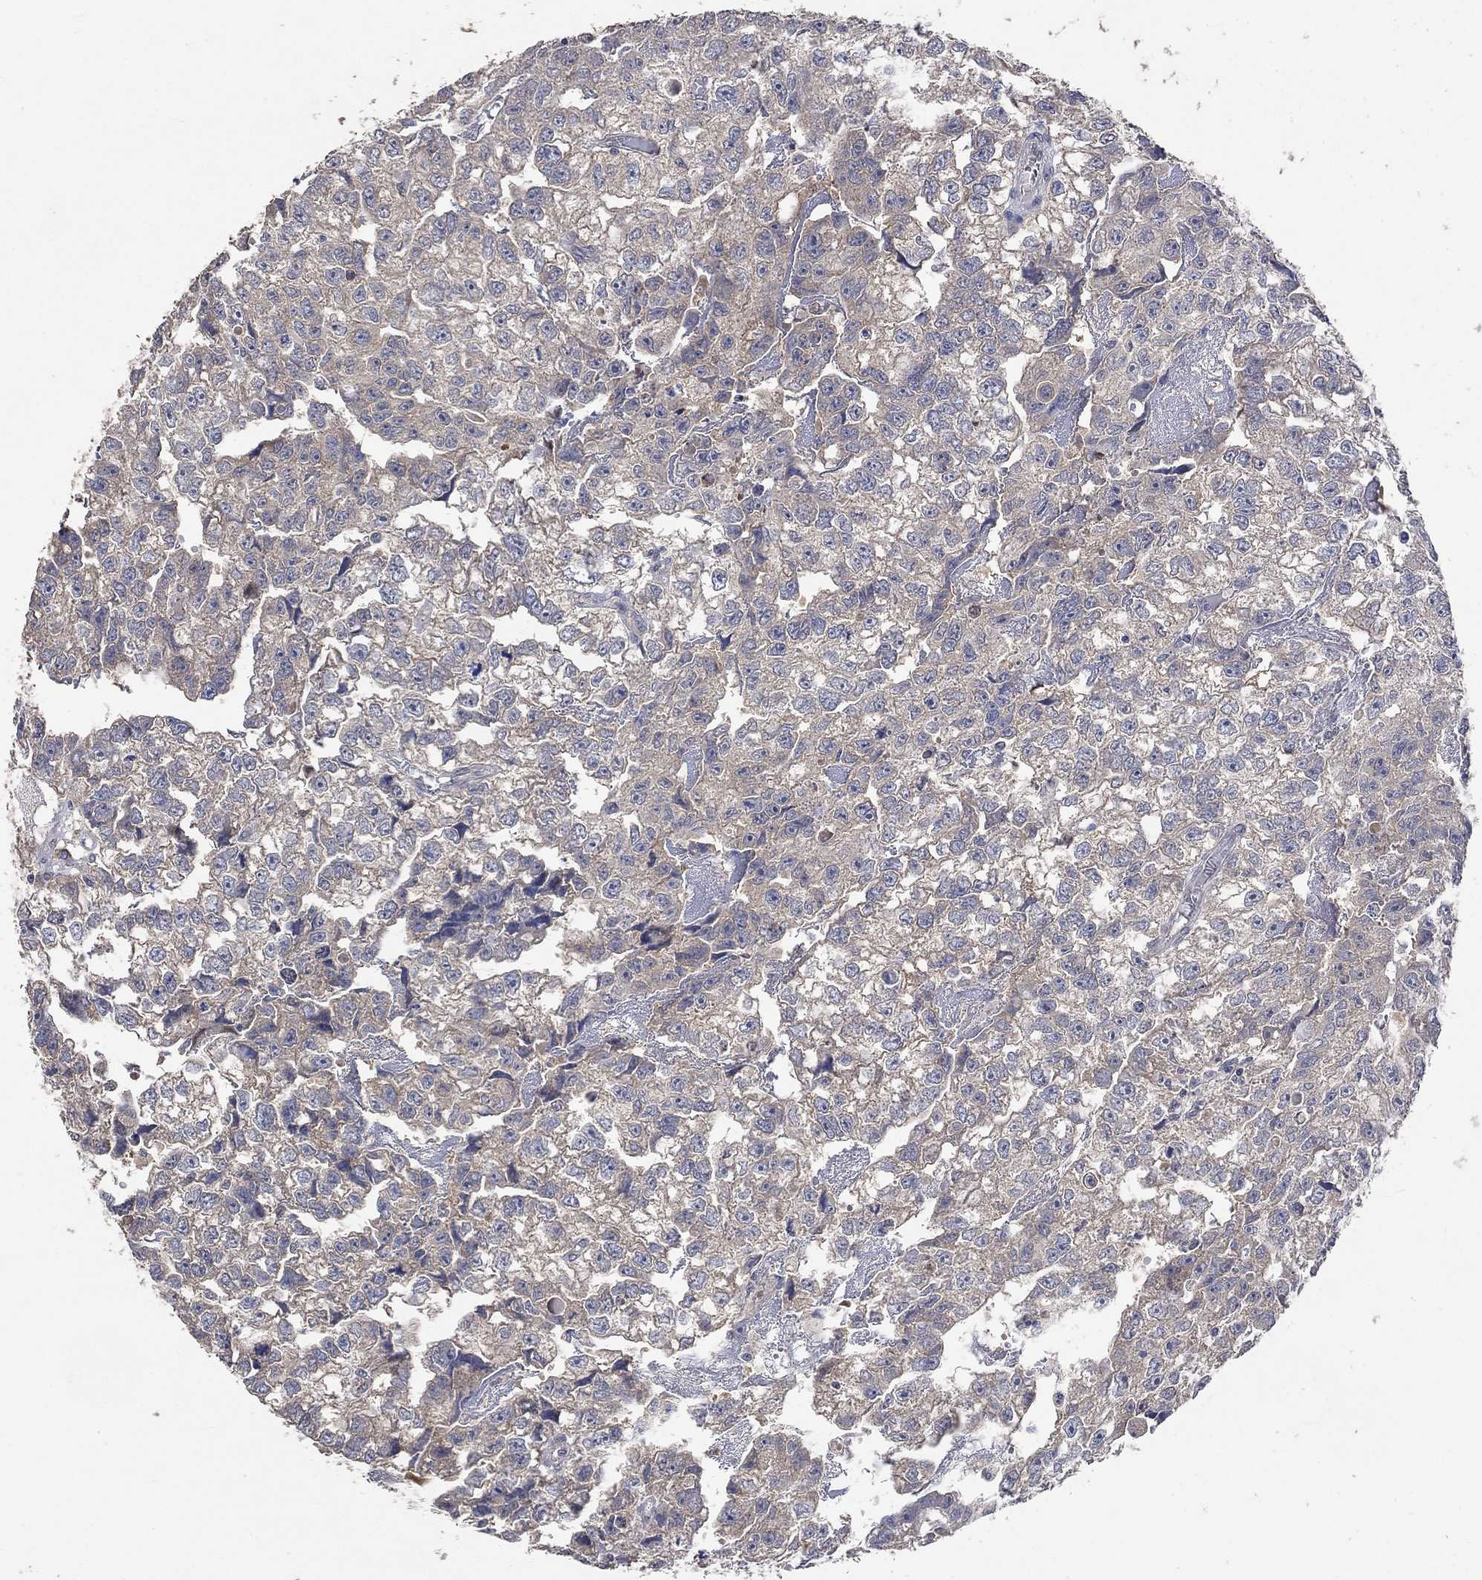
{"staining": {"intensity": "weak", "quantity": "<25%", "location": "cytoplasmic/membranous"}, "tissue": "testis cancer", "cell_type": "Tumor cells", "image_type": "cancer", "snomed": [{"axis": "morphology", "description": "Carcinoma, Embryonal, NOS"}, {"axis": "morphology", "description": "Teratoma, malignant, NOS"}, {"axis": "topography", "description": "Testis"}], "caption": "IHC histopathology image of testis cancer stained for a protein (brown), which demonstrates no staining in tumor cells.", "gene": "PTPN20", "patient": {"sex": "male", "age": 44}}